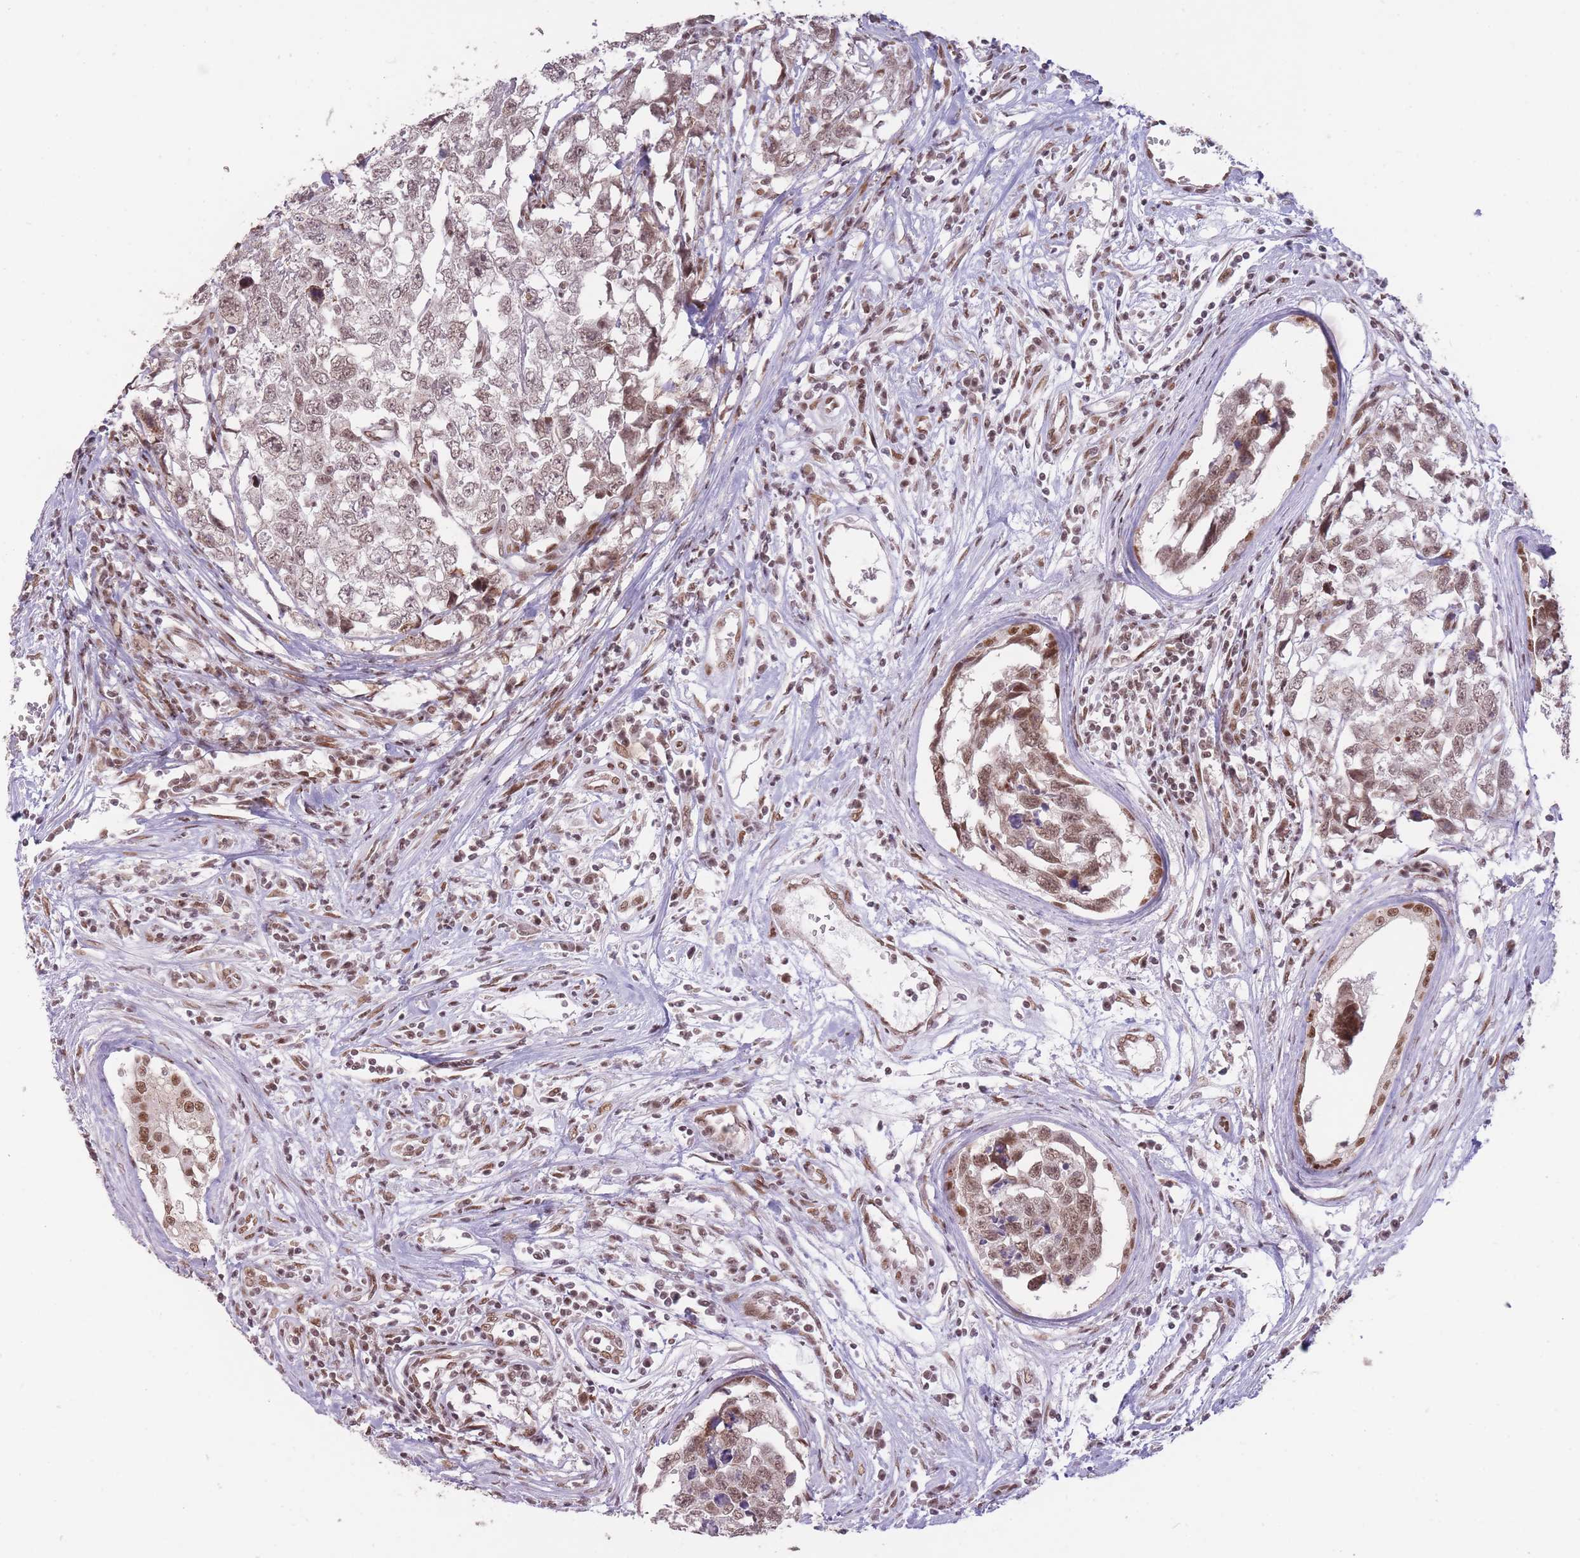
{"staining": {"intensity": "weak", "quantity": ">75%", "location": "nuclear"}, "tissue": "testis cancer", "cell_type": "Tumor cells", "image_type": "cancer", "snomed": [{"axis": "morphology", "description": "Carcinoma, Embryonal, NOS"}, {"axis": "topography", "description": "Testis"}], "caption": "Immunohistochemical staining of embryonal carcinoma (testis) displays weak nuclear protein expression in approximately >75% of tumor cells.", "gene": "HNRNPUL1", "patient": {"sex": "male", "age": 22}}